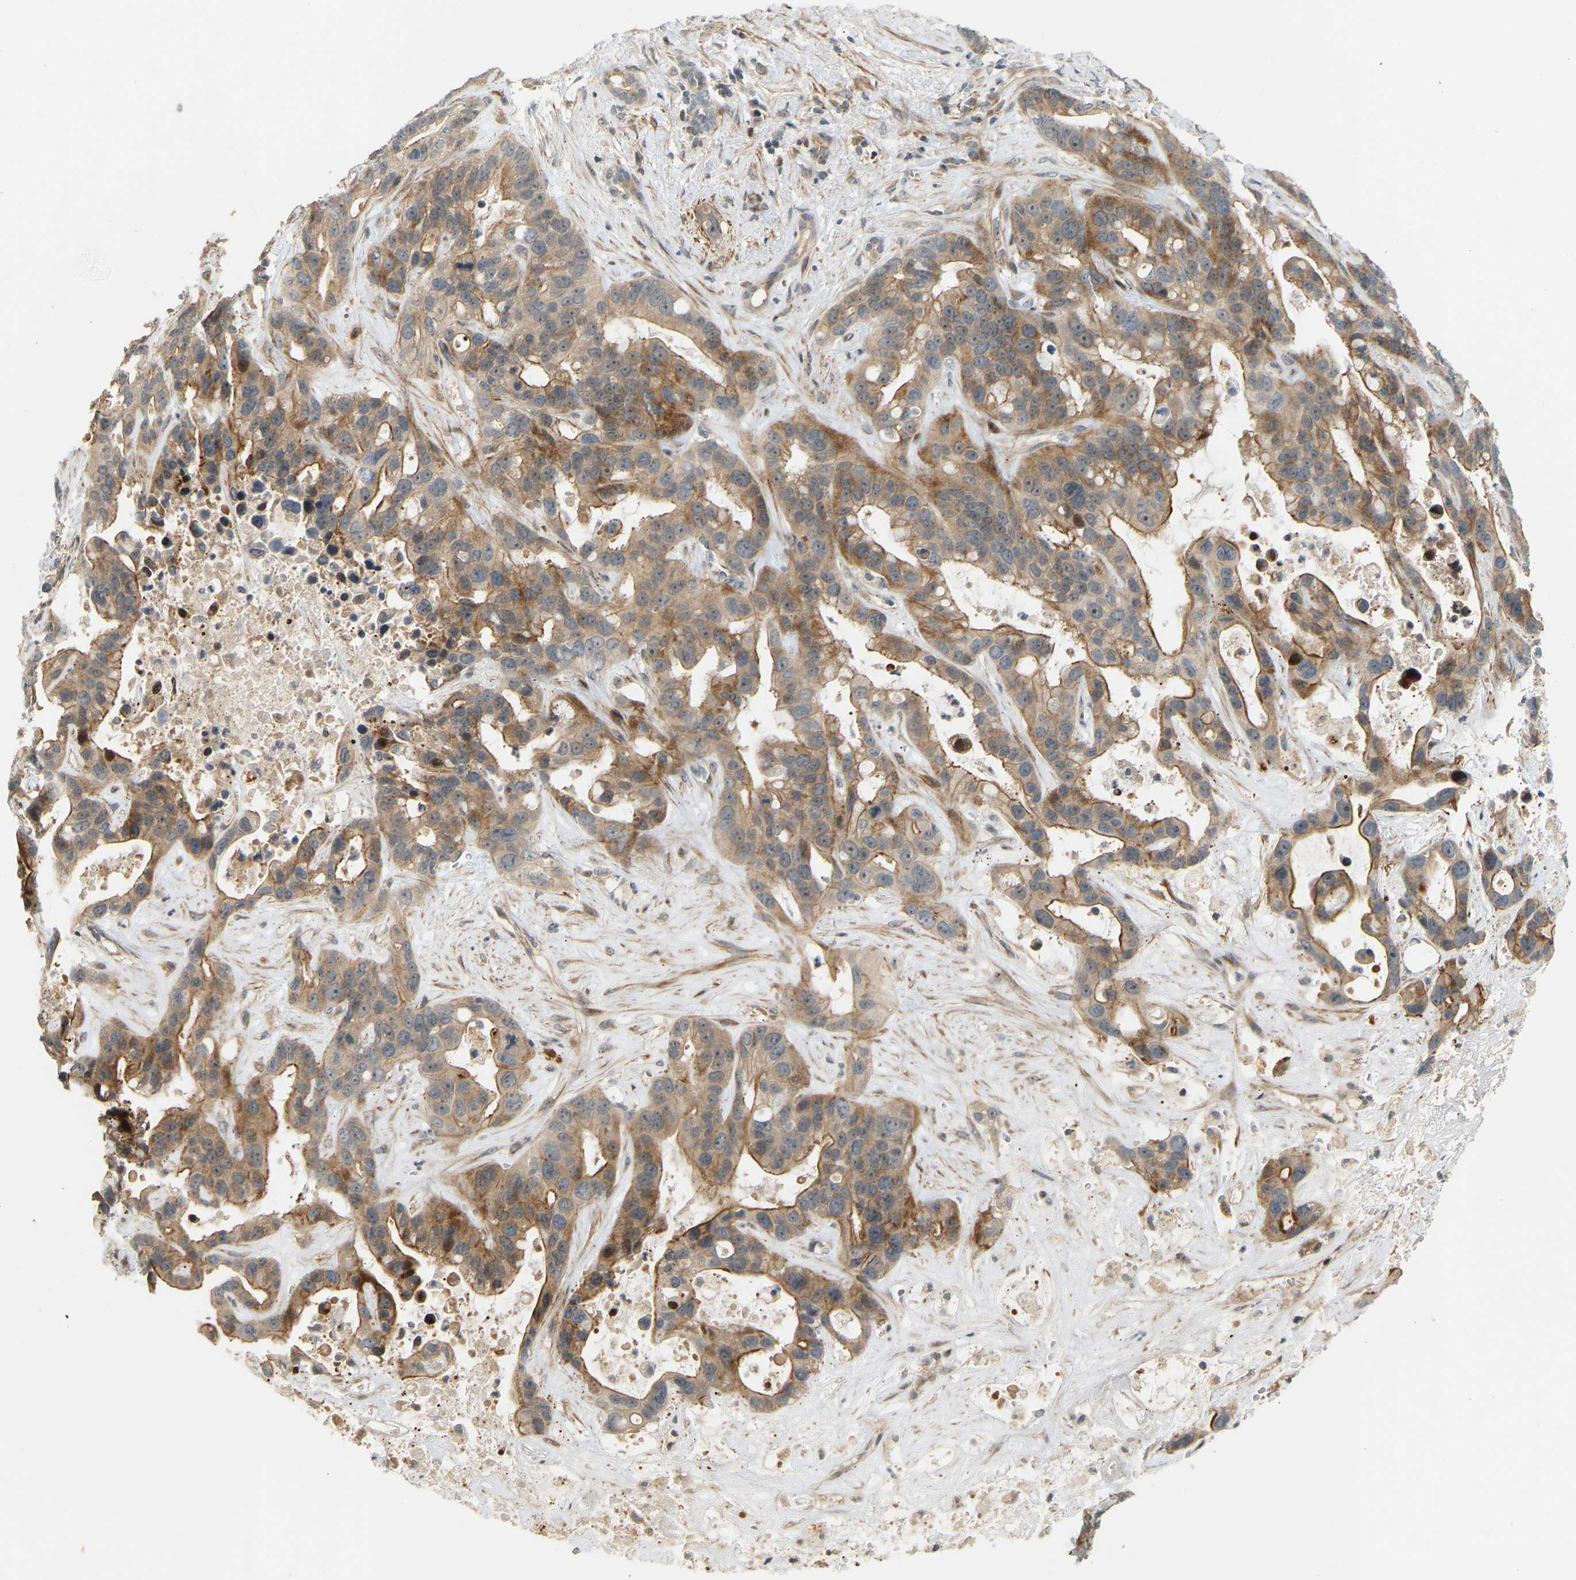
{"staining": {"intensity": "moderate", "quantity": ">75%", "location": "cytoplasmic/membranous"}, "tissue": "liver cancer", "cell_type": "Tumor cells", "image_type": "cancer", "snomed": [{"axis": "morphology", "description": "Cholangiocarcinoma"}, {"axis": "topography", "description": "Liver"}], "caption": "Immunohistochemistry (DAB) staining of human liver cancer reveals moderate cytoplasmic/membranous protein positivity in approximately >75% of tumor cells.", "gene": "POGLUT2", "patient": {"sex": "female", "age": 65}}